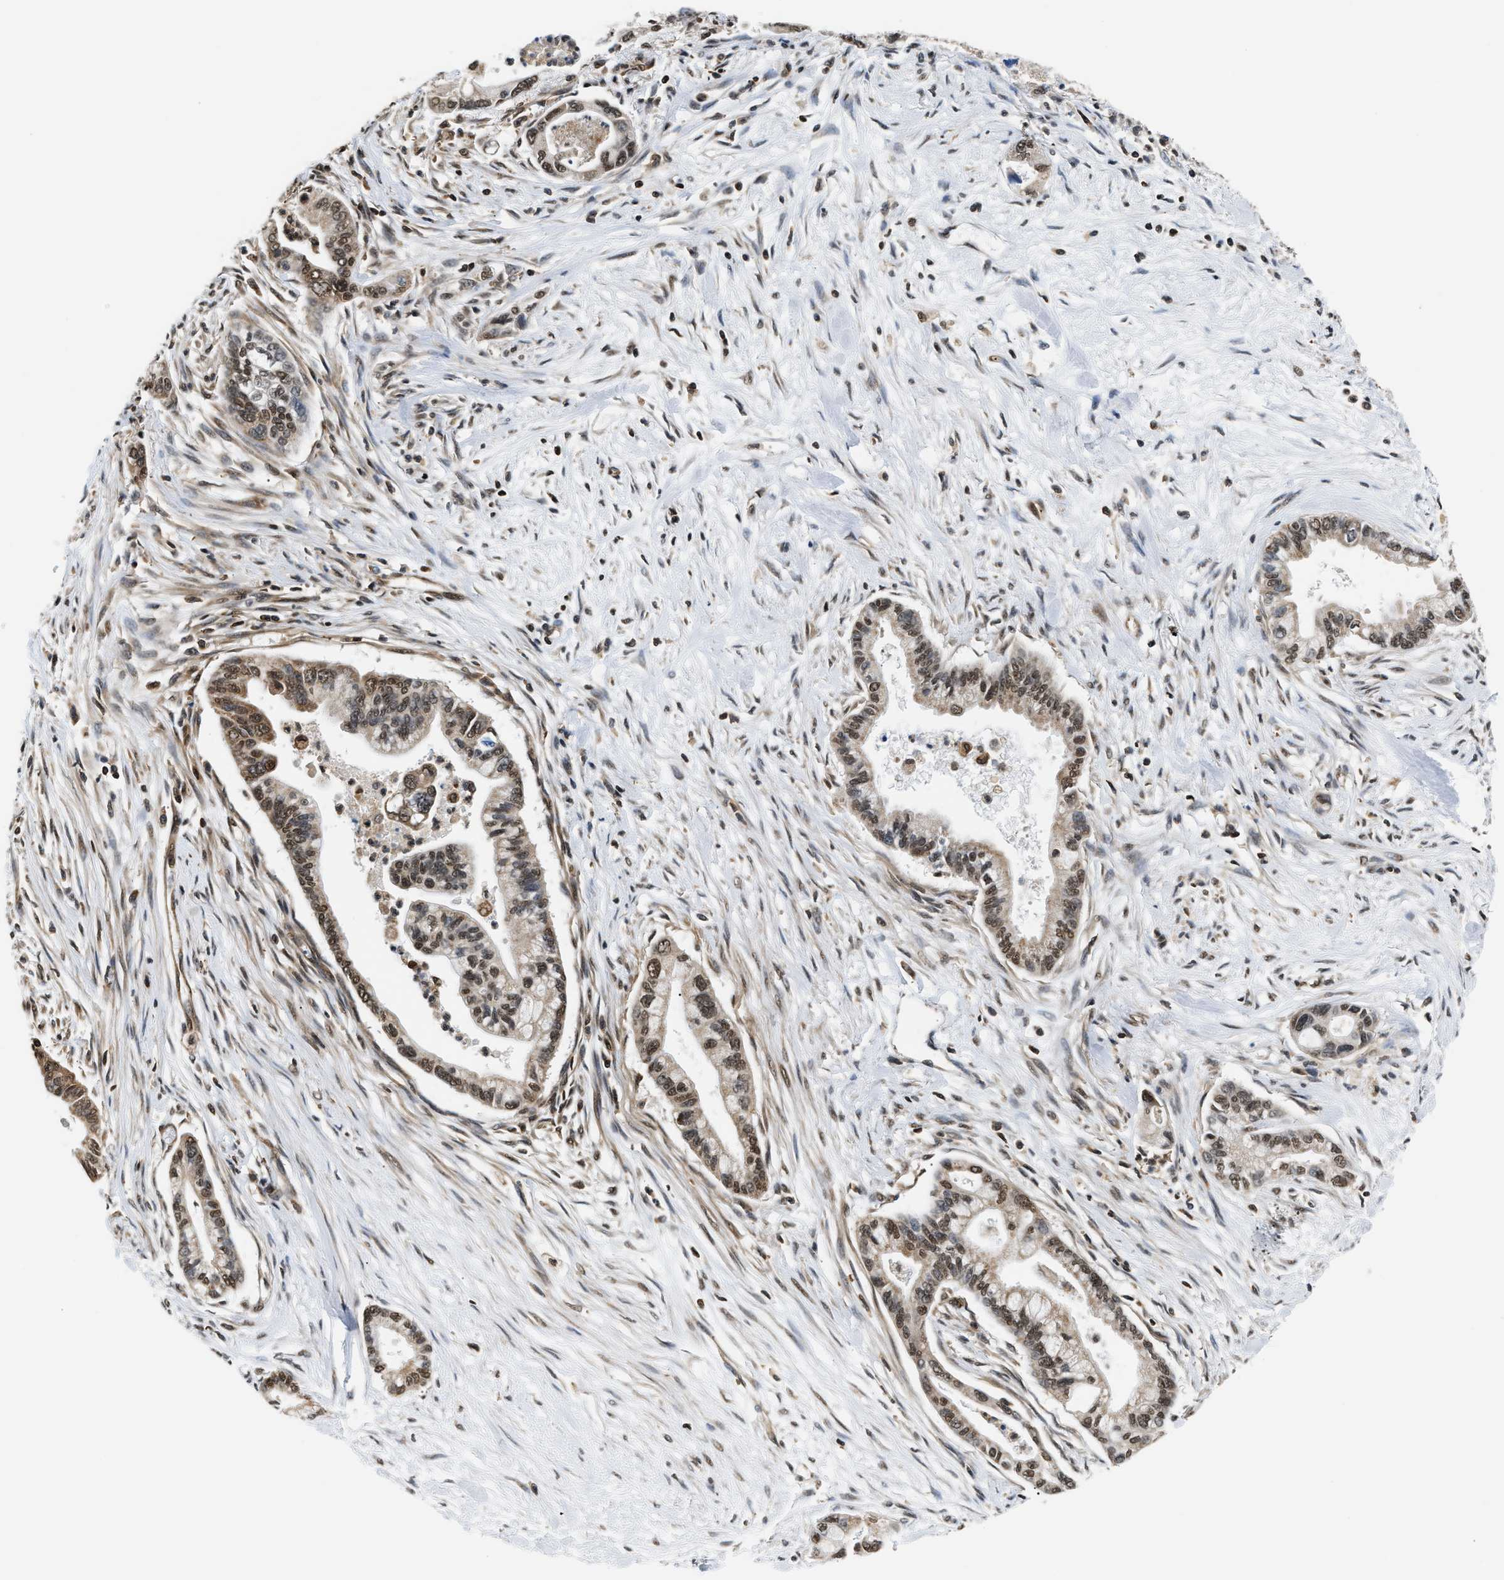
{"staining": {"intensity": "moderate", "quantity": ">75%", "location": "cytoplasmic/membranous,nuclear"}, "tissue": "pancreatic cancer", "cell_type": "Tumor cells", "image_type": "cancer", "snomed": [{"axis": "morphology", "description": "Adenocarcinoma, NOS"}, {"axis": "topography", "description": "Pancreas"}], "caption": "Immunohistochemistry (IHC) (DAB (3,3'-diaminobenzidine)) staining of human pancreatic cancer shows moderate cytoplasmic/membranous and nuclear protein expression in about >75% of tumor cells. (DAB = brown stain, brightfield microscopy at high magnification).", "gene": "STK10", "patient": {"sex": "male", "age": 70}}